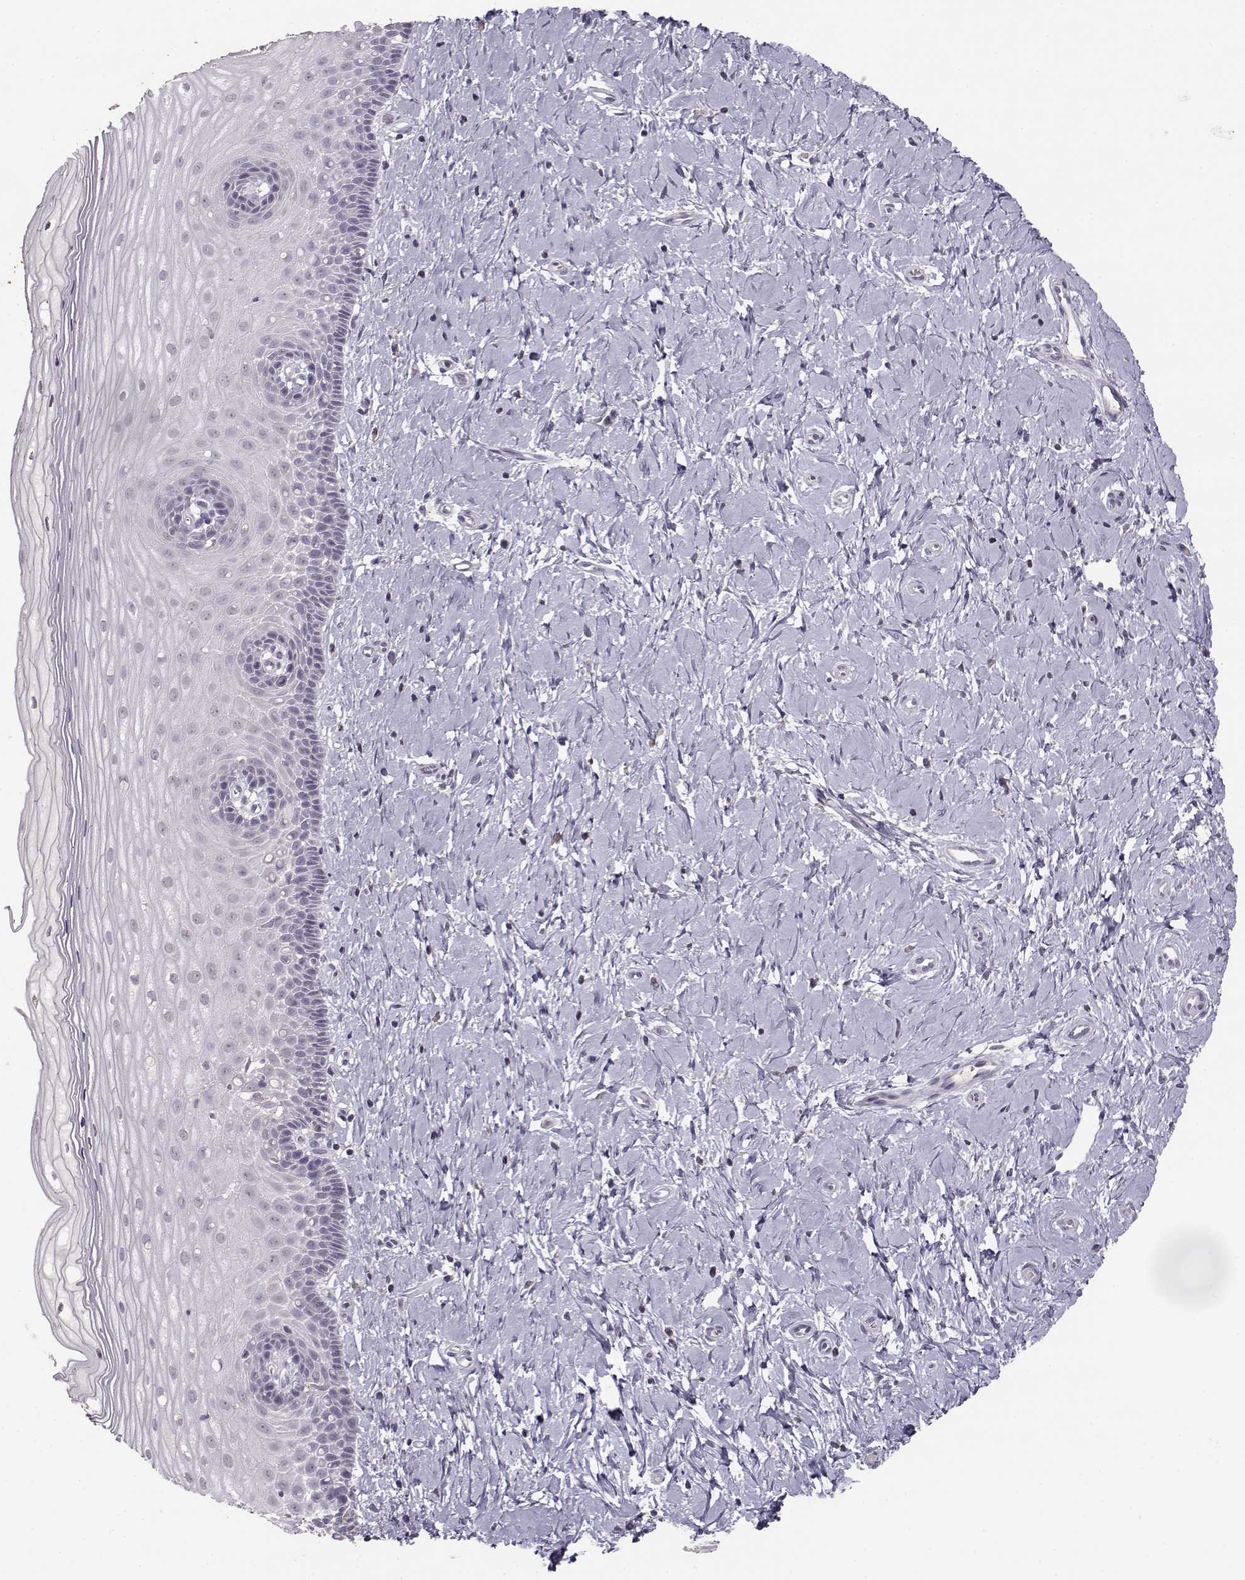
{"staining": {"intensity": "negative", "quantity": "none", "location": "none"}, "tissue": "cervix", "cell_type": "Glandular cells", "image_type": "normal", "snomed": [{"axis": "morphology", "description": "Normal tissue, NOS"}, {"axis": "topography", "description": "Cervix"}], "caption": "Glandular cells show no significant protein staining in benign cervix. (DAB IHC visualized using brightfield microscopy, high magnification).", "gene": "UROC1", "patient": {"sex": "female", "age": 37}}